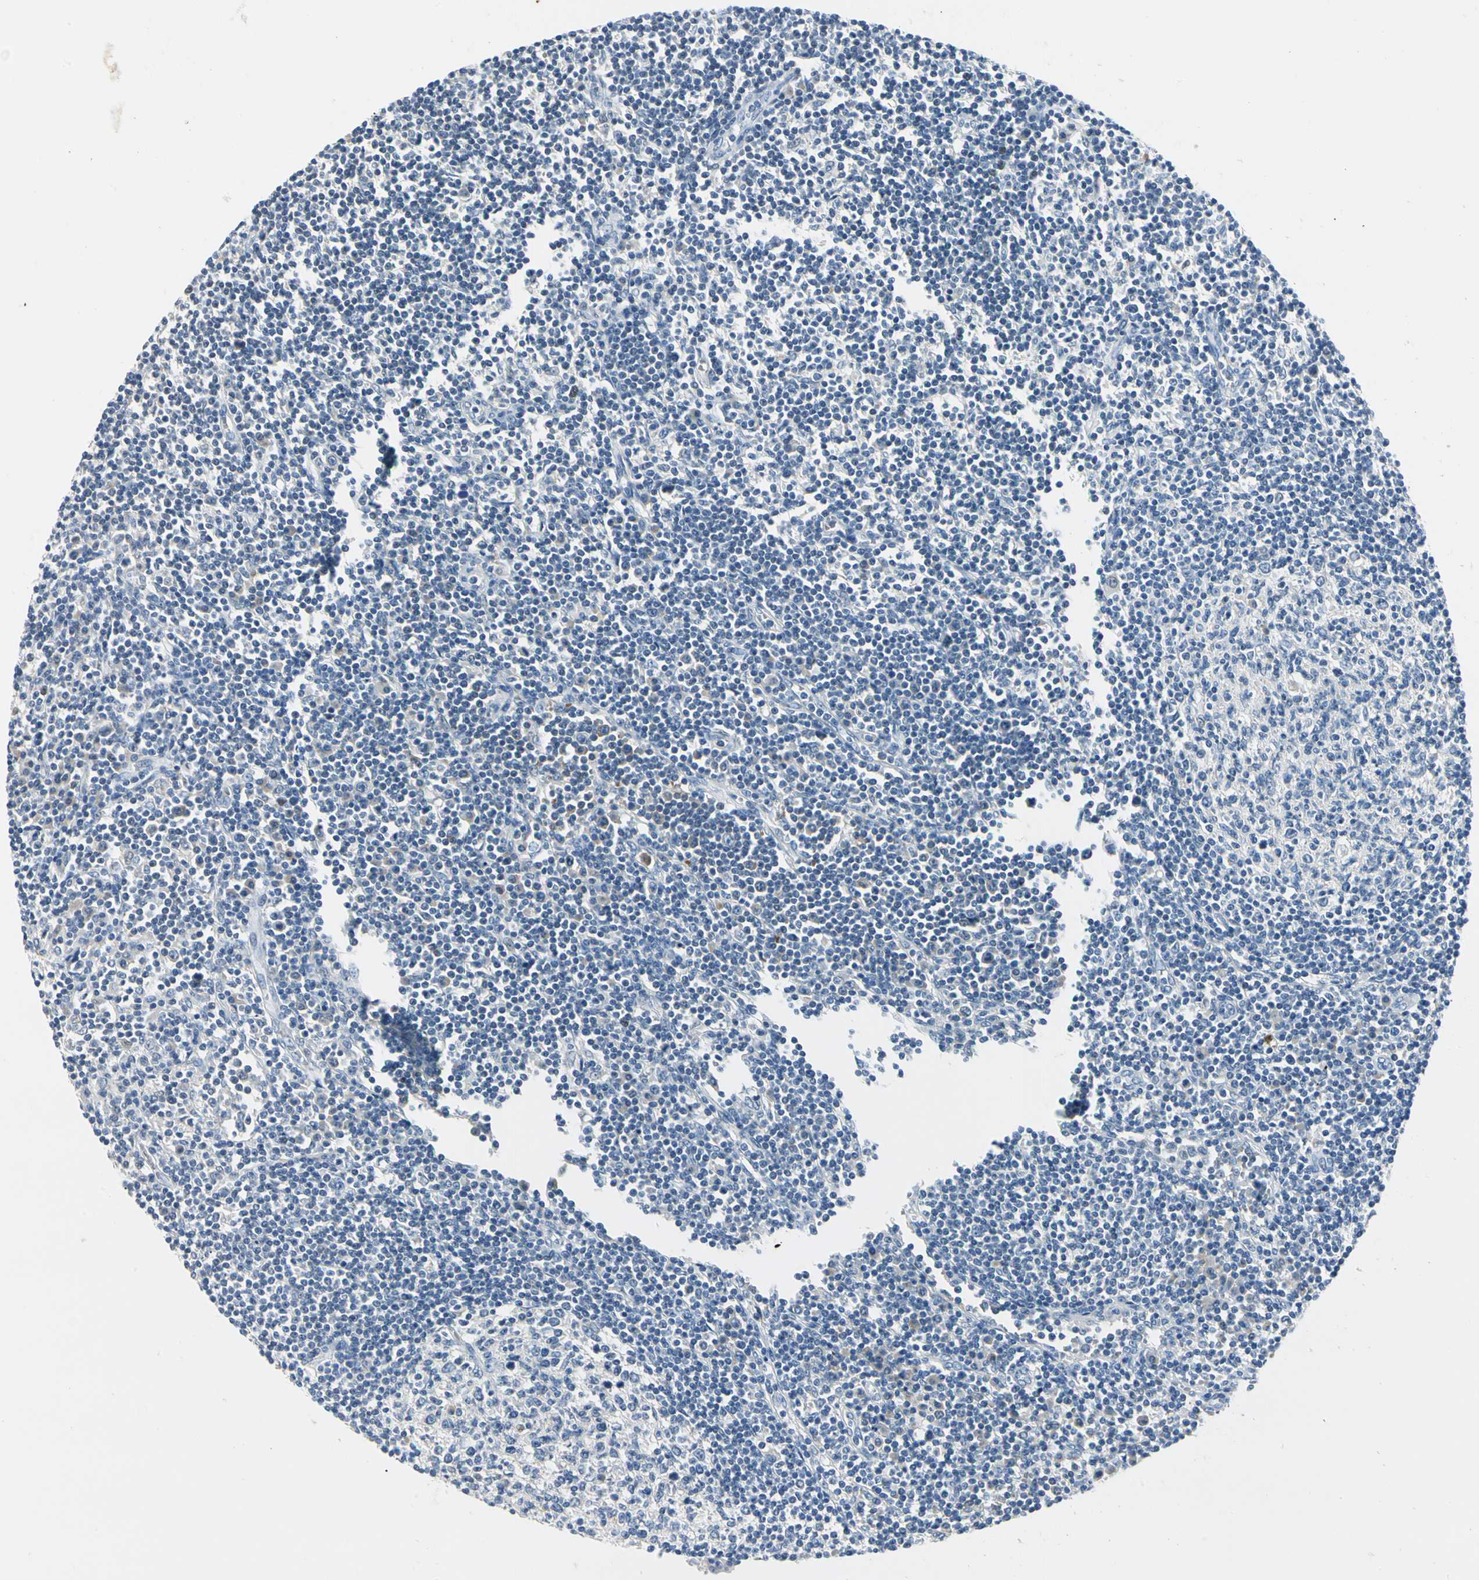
{"staining": {"intensity": "negative", "quantity": "none", "location": "none"}, "tissue": "lymph node", "cell_type": "Germinal center cells", "image_type": "normal", "snomed": [{"axis": "morphology", "description": "Normal tissue, NOS"}, {"axis": "topography", "description": "Lymph node"}], "caption": "Immunohistochemistry micrograph of normal lymph node: lymph node stained with DAB (3,3'-diaminobenzidine) shows no significant protein expression in germinal center cells. (DAB immunohistochemistry (IHC), high magnification).", "gene": "CA1", "patient": {"sex": "female", "age": 55}}